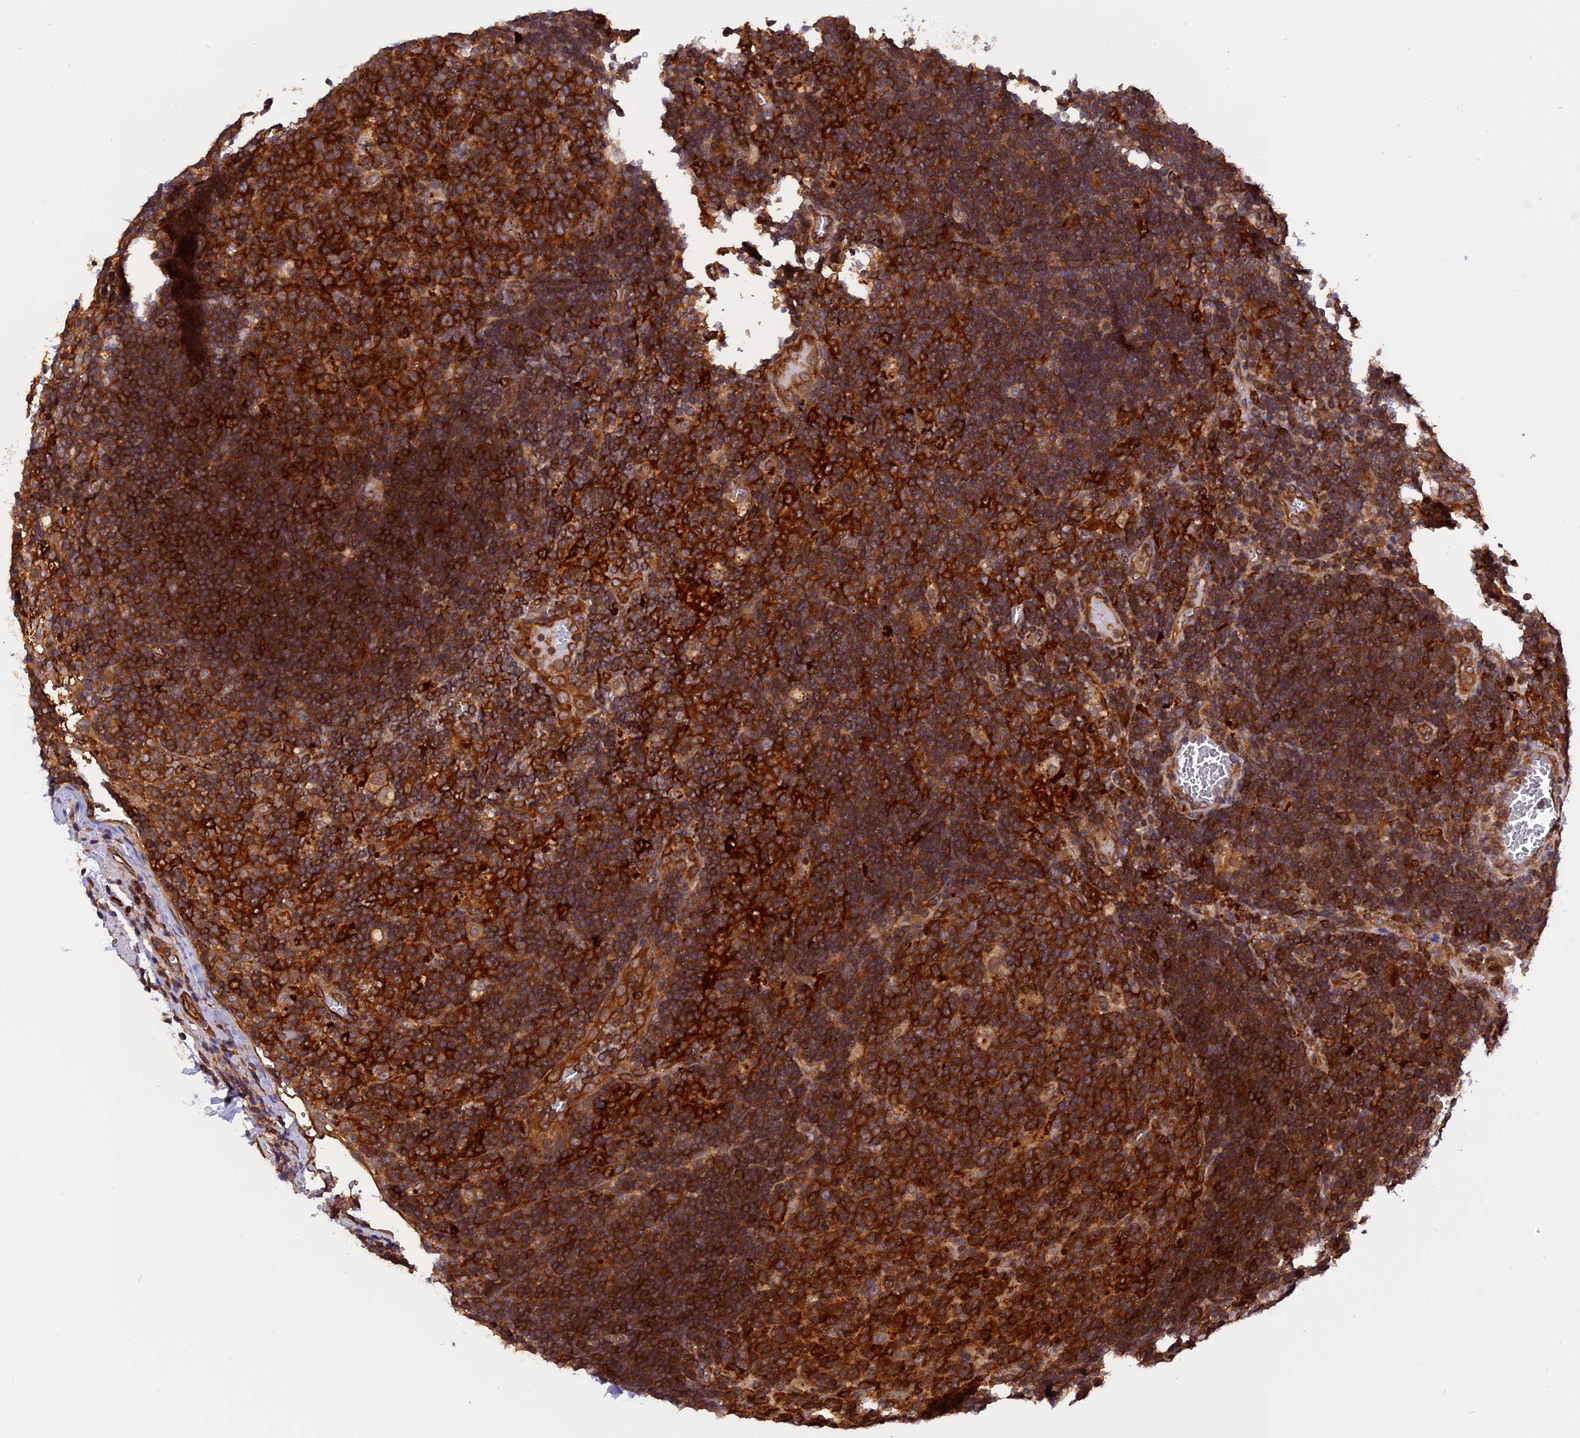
{"staining": {"intensity": "strong", "quantity": ">75%", "location": "cytoplasmic/membranous"}, "tissue": "lymph node", "cell_type": "Germinal center cells", "image_type": "normal", "snomed": [{"axis": "morphology", "description": "Normal tissue, NOS"}, {"axis": "topography", "description": "Lymph node"}], "caption": "Immunohistochemical staining of unremarkable human lymph node shows strong cytoplasmic/membranous protein expression in about >75% of germinal center cells. (Stains: DAB in brown, nuclei in blue, Microscopy: brightfield microscopy at high magnification).", "gene": "C5orf22", "patient": {"sex": "female", "age": 73}}